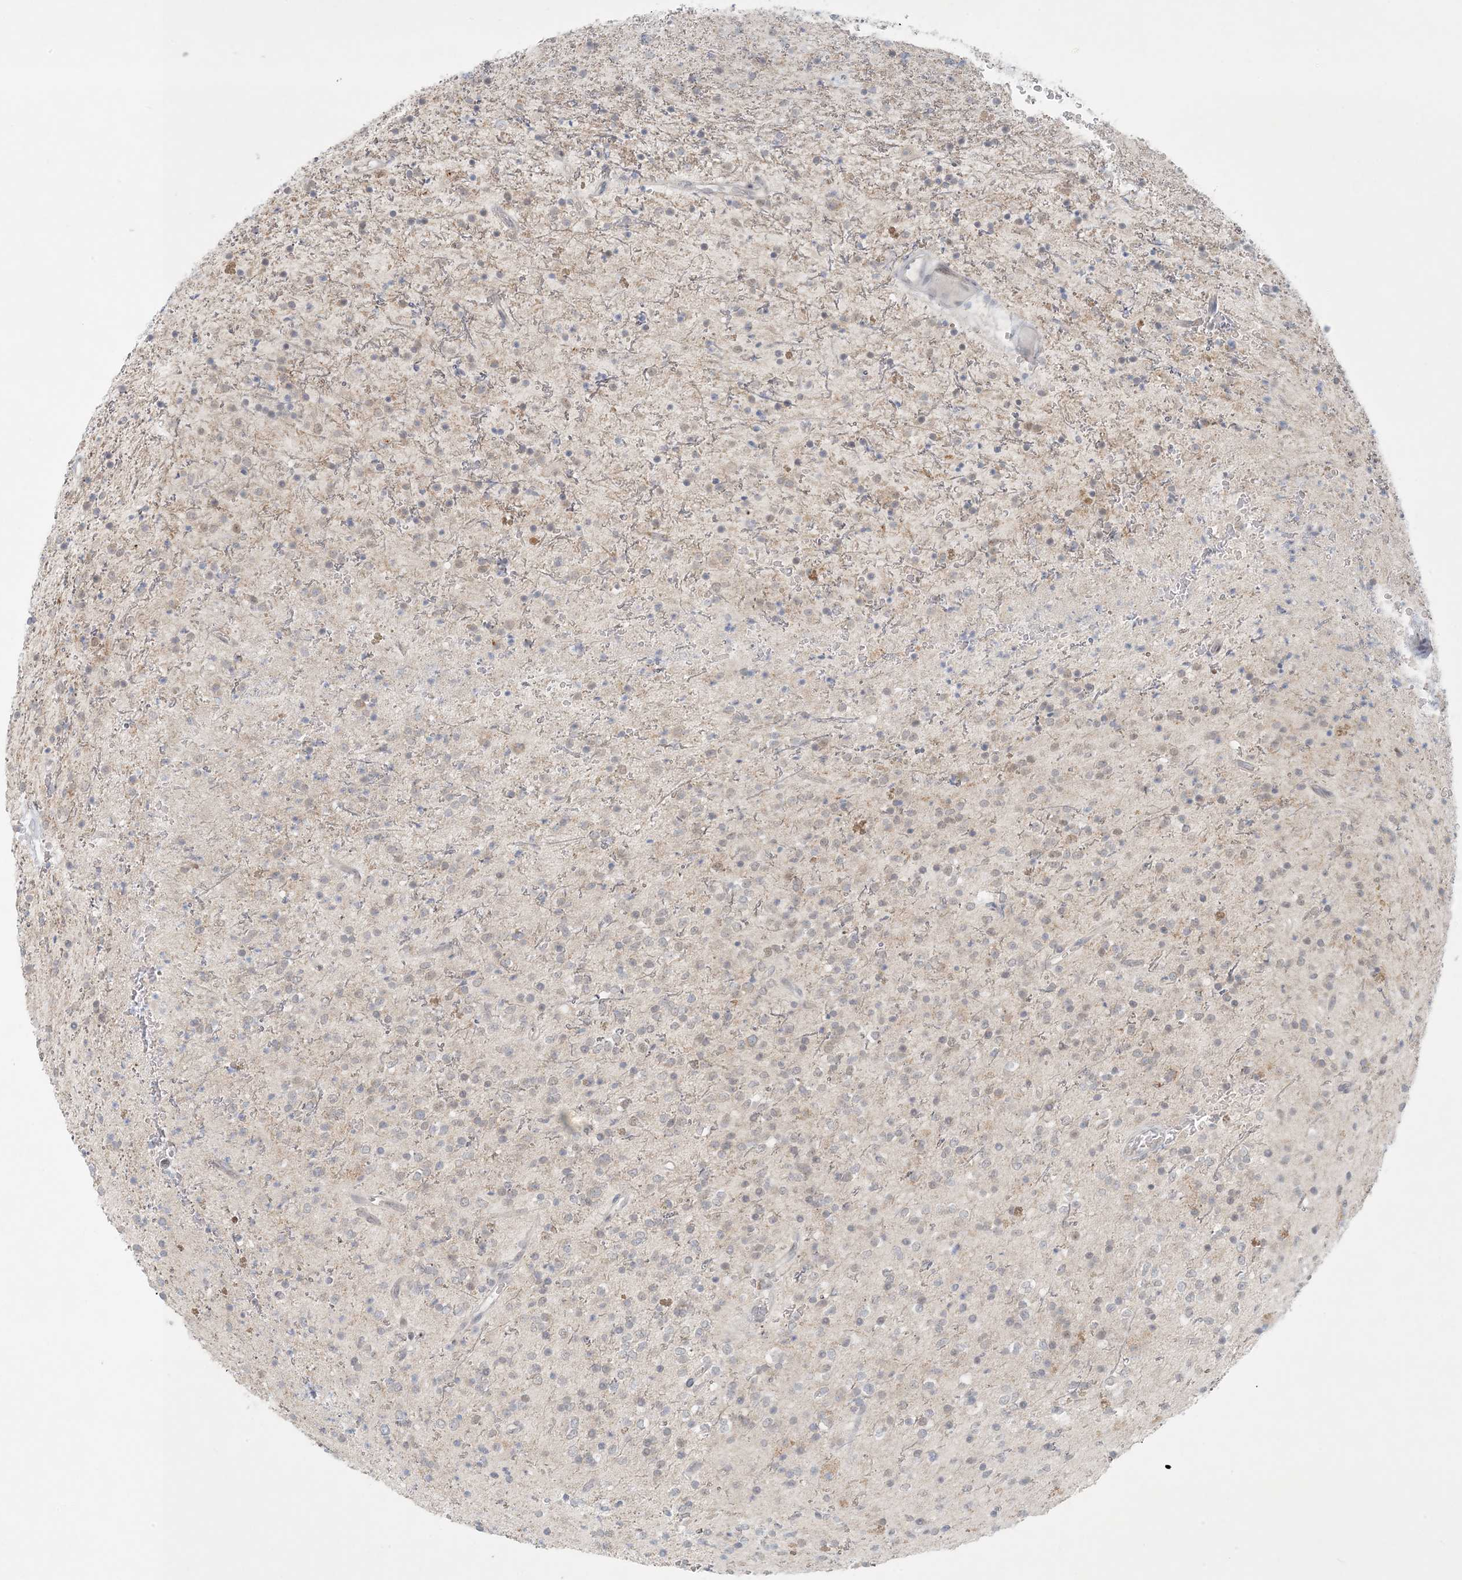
{"staining": {"intensity": "weak", "quantity": "<25%", "location": "cytoplasmic/membranous,nuclear"}, "tissue": "glioma", "cell_type": "Tumor cells", "image_type": "cancer", "snomed": [{"axis": "morphology", "description": "Glioma, malignant, High grade"}, {"axis": "topography", "description": "Brain"}], "caption": "This micrograph is of glioma stained with IHC to label a protein in brown with the nuclei are counter-stained blue. There is no positivity in tumor cells.", "gene": "OBI1", "patient": {"sex": "male", "age": 34}}